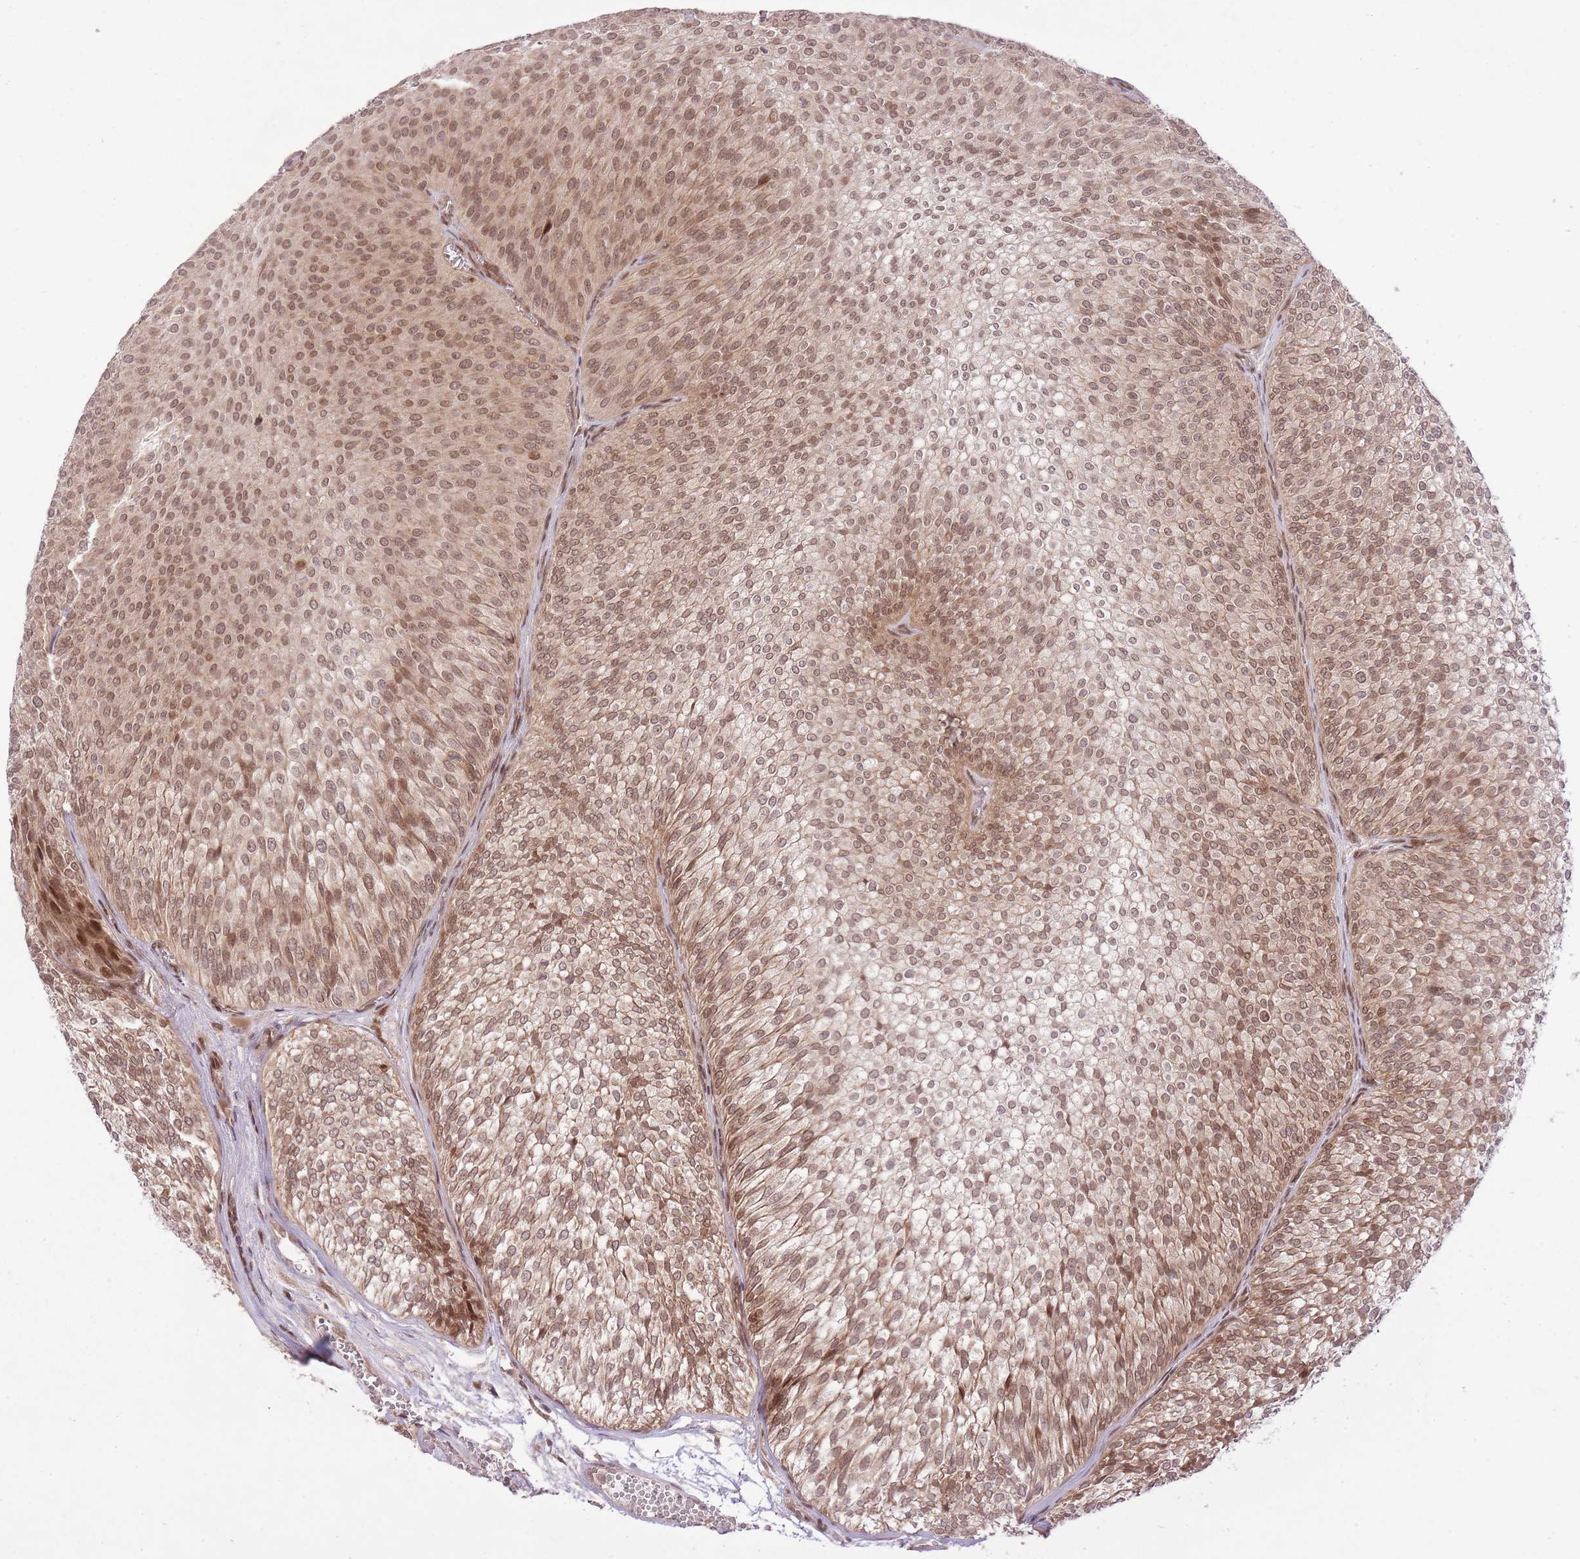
{"staining": {"intensity": "moderate", "quantity": ">75%", "location": "cytoplasmic/membranous,nuclear"}, "tissue": "urothelial cancer", "cell_type": "Tumor cells", "image_type": "cancer", "snomed": [{"axis": "morphology", "description": "Urothelial carcinoma, Low grade"}, {"axis": "topography", "description": "Urinary bladder"}], "caption": "Human low-grade urothelial carcinoma stained for a protein (brown) demonstrates moderate cytoplasmic/membranous and nuclear positive expression in about >75% of tumor cells.", "gene": "ZNF391", "patient": {"sex": "male", "age": 91}}